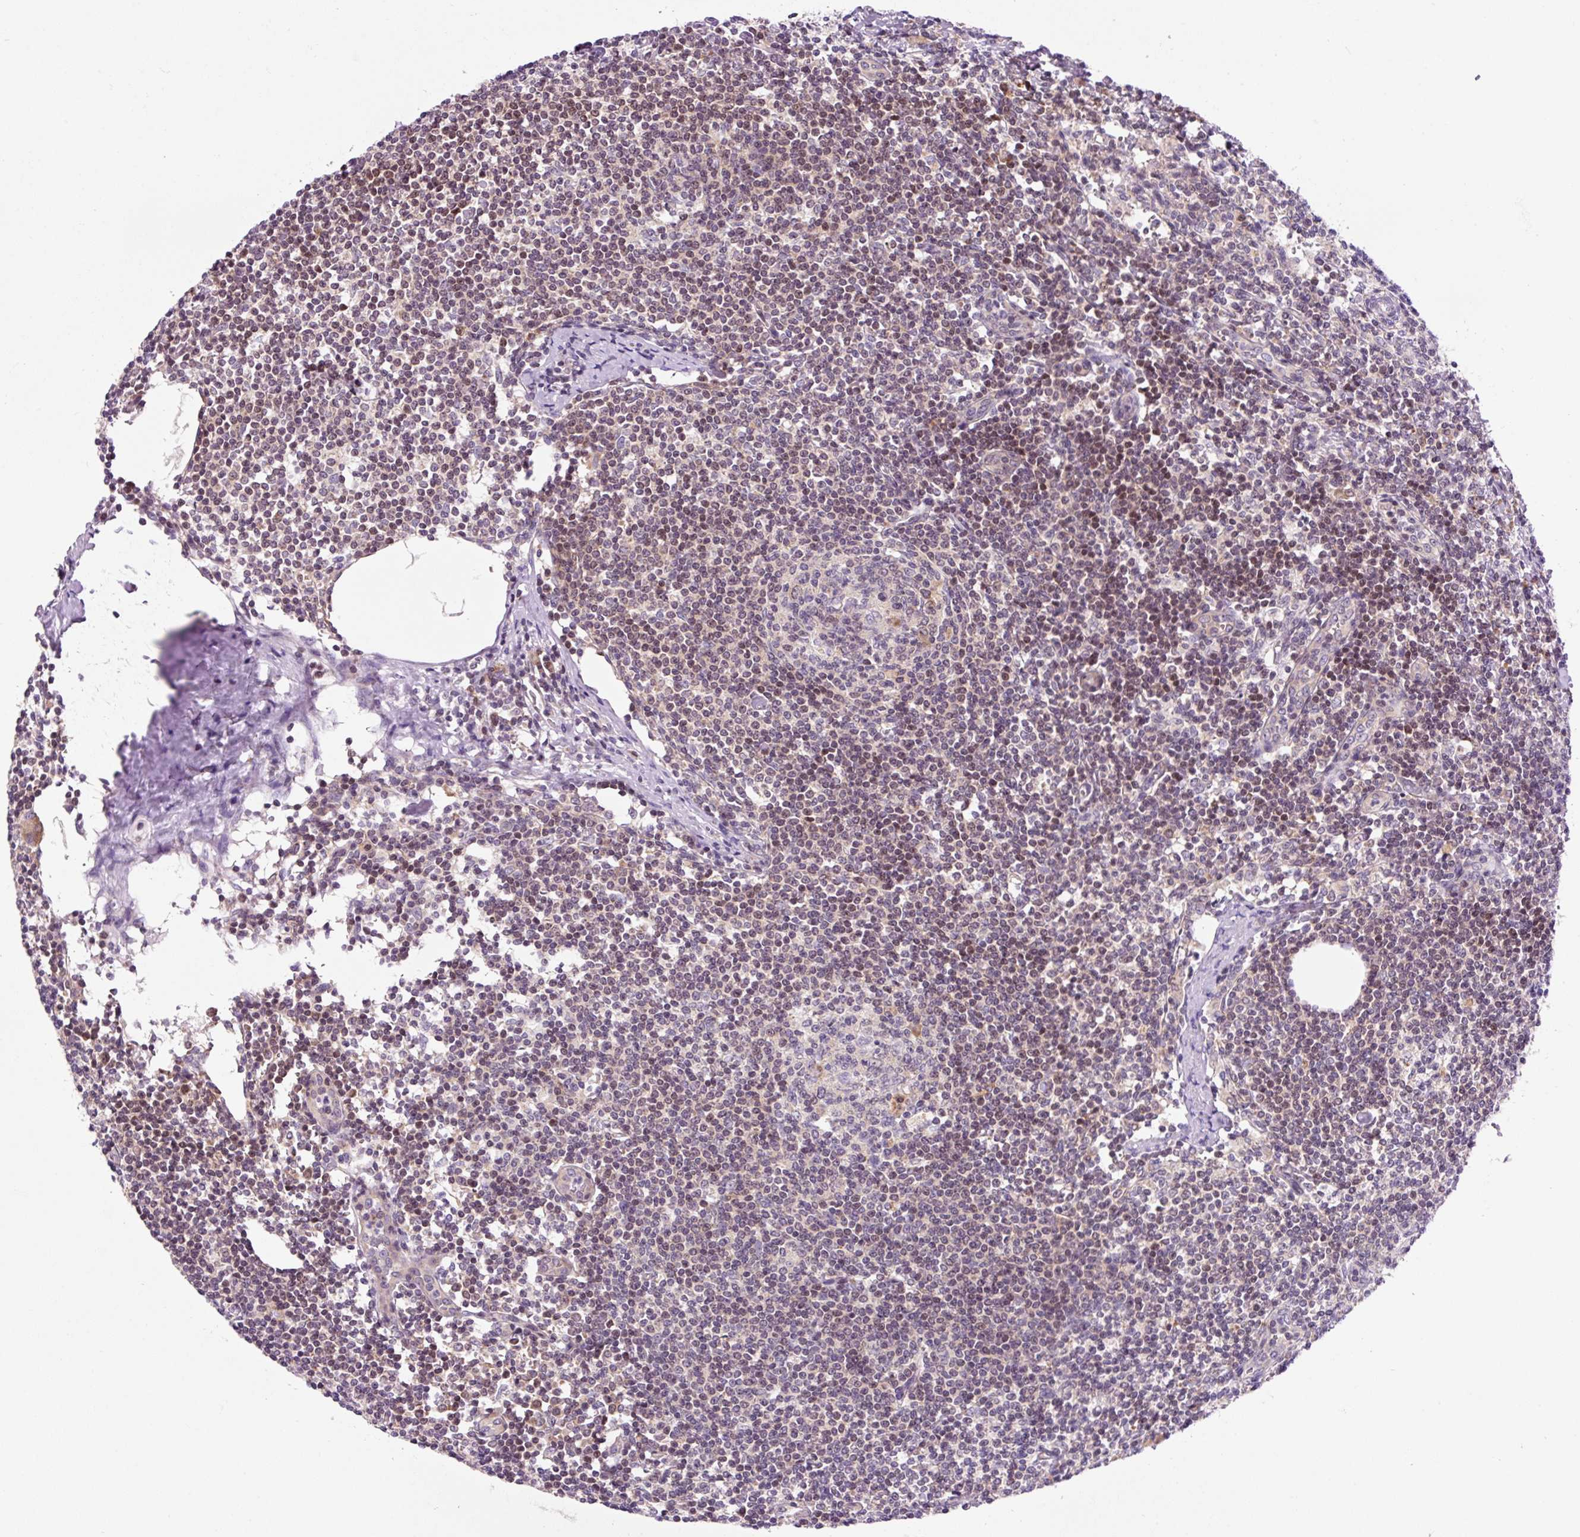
{"staining": {"intensity": "weak", "quantity": "25%-75%", "location": "cytoplasmic/membranous"}, "tissue": "lymph node", "cell_type": "Germinal center cells", "image_type": "normal", "snomed": [{"axis": "morphology", "description": "Normal tissue, NOS"}, {"axis": "topography", "description": "Lymph node"}], "caption": "Weak cytoplasmic/membranous positivity for a protein is appreciated in about 25%-75% of germinal center cells of normal lymph node using immunohistochemistry.", "gene": "RPL41", "patient": {"sex": "female", "age": 59}}